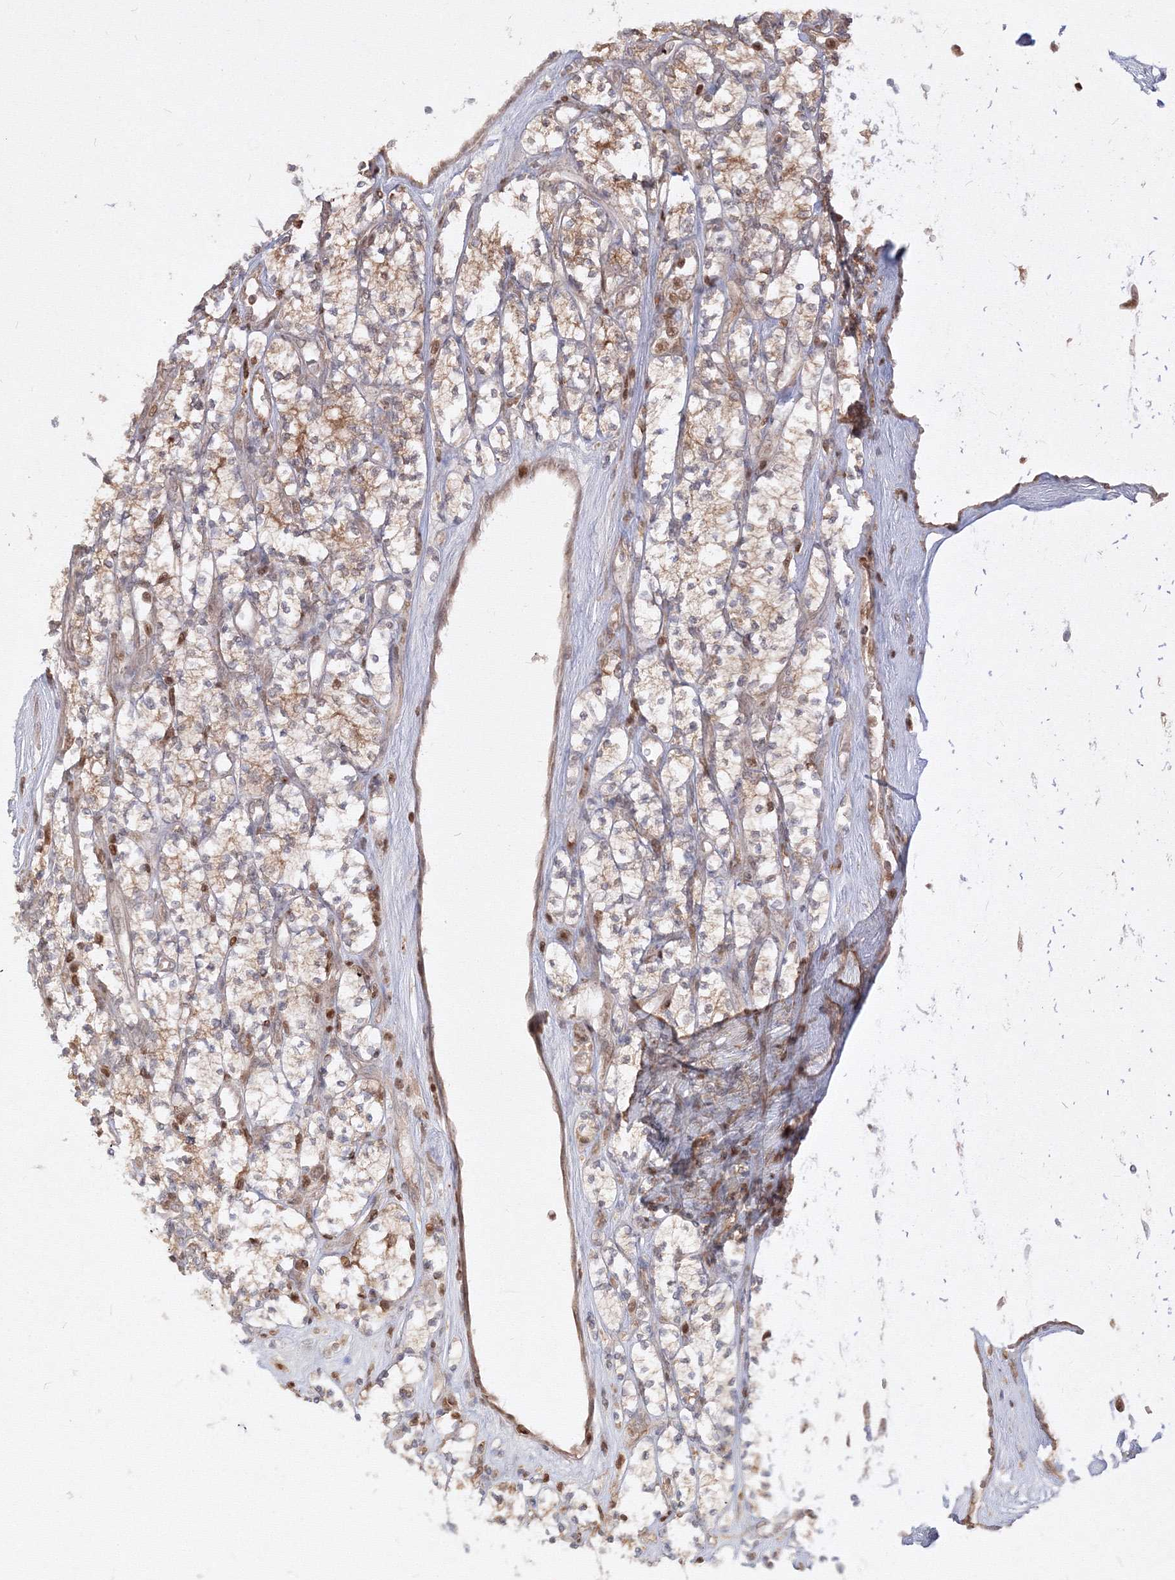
{"staining": {"intensity": "moderate", "quantity": "<25%", "location": "cytoplasmic/membranous"}, "tissue": "renal cancer", "cell_type": "Tumor cells", "image_type": "cancer", "snomed": [{"axis": "morphology", "description": "Adenocarcinoma, NOS"}, {"axis": "topography", "description": "Kidney"}], "caption": "The histopathology image exhibits immunohistochemical staining of renal cancer (adenocarcinoma). There is moderate cytoplasmic/membranous positivity is appreciated in approximately <25% of tumor cells.", "gene": "TMEM50B", "patient": {"sex": "male", "age": 77}}